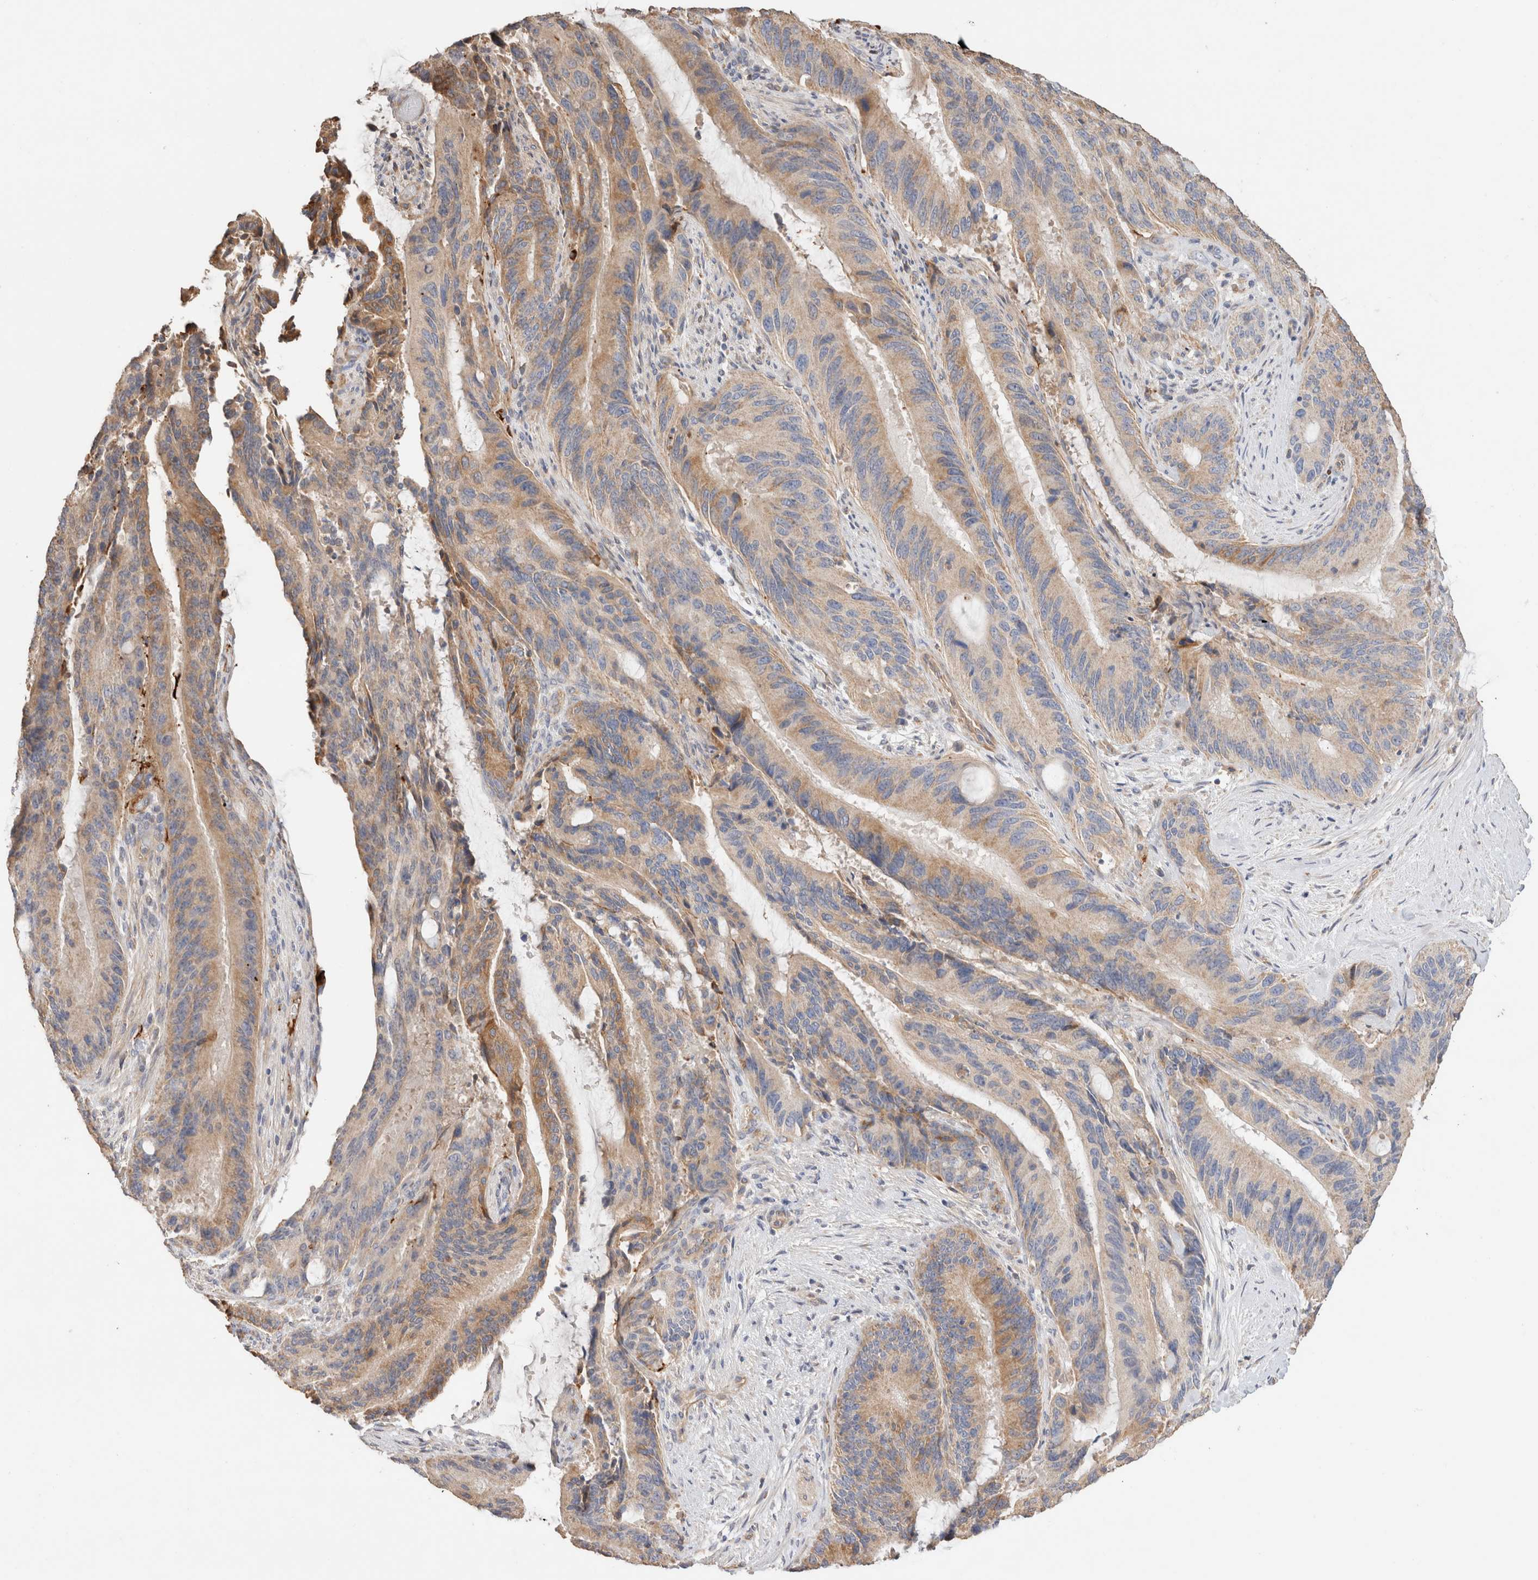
{"staining": {"intensity": "weak", "quantity": ">75%", "location": "cytoplasmic/membranous"}, "tissue": "liver cancer", "cell_type": "Tumor cells", "image_type": "cancer", "snomed": [{"axis": "morphology", "description": "Normal tissue, NOS"}, {"axis": "morphology", "description": "Cholangiocarcinoma"}, {"axis": "topography", "description": "Liver"}, {"axis": "topography", "description": "Peripheral nerve tissue"}], "caption": "Liver cancer (cholangiocarcinoma) stained for a protein displays weak cytoplasmic/membranous positivity in tumor cells.", "gene": "PROS1", "patient": {"sex": "female", "age": 73}}